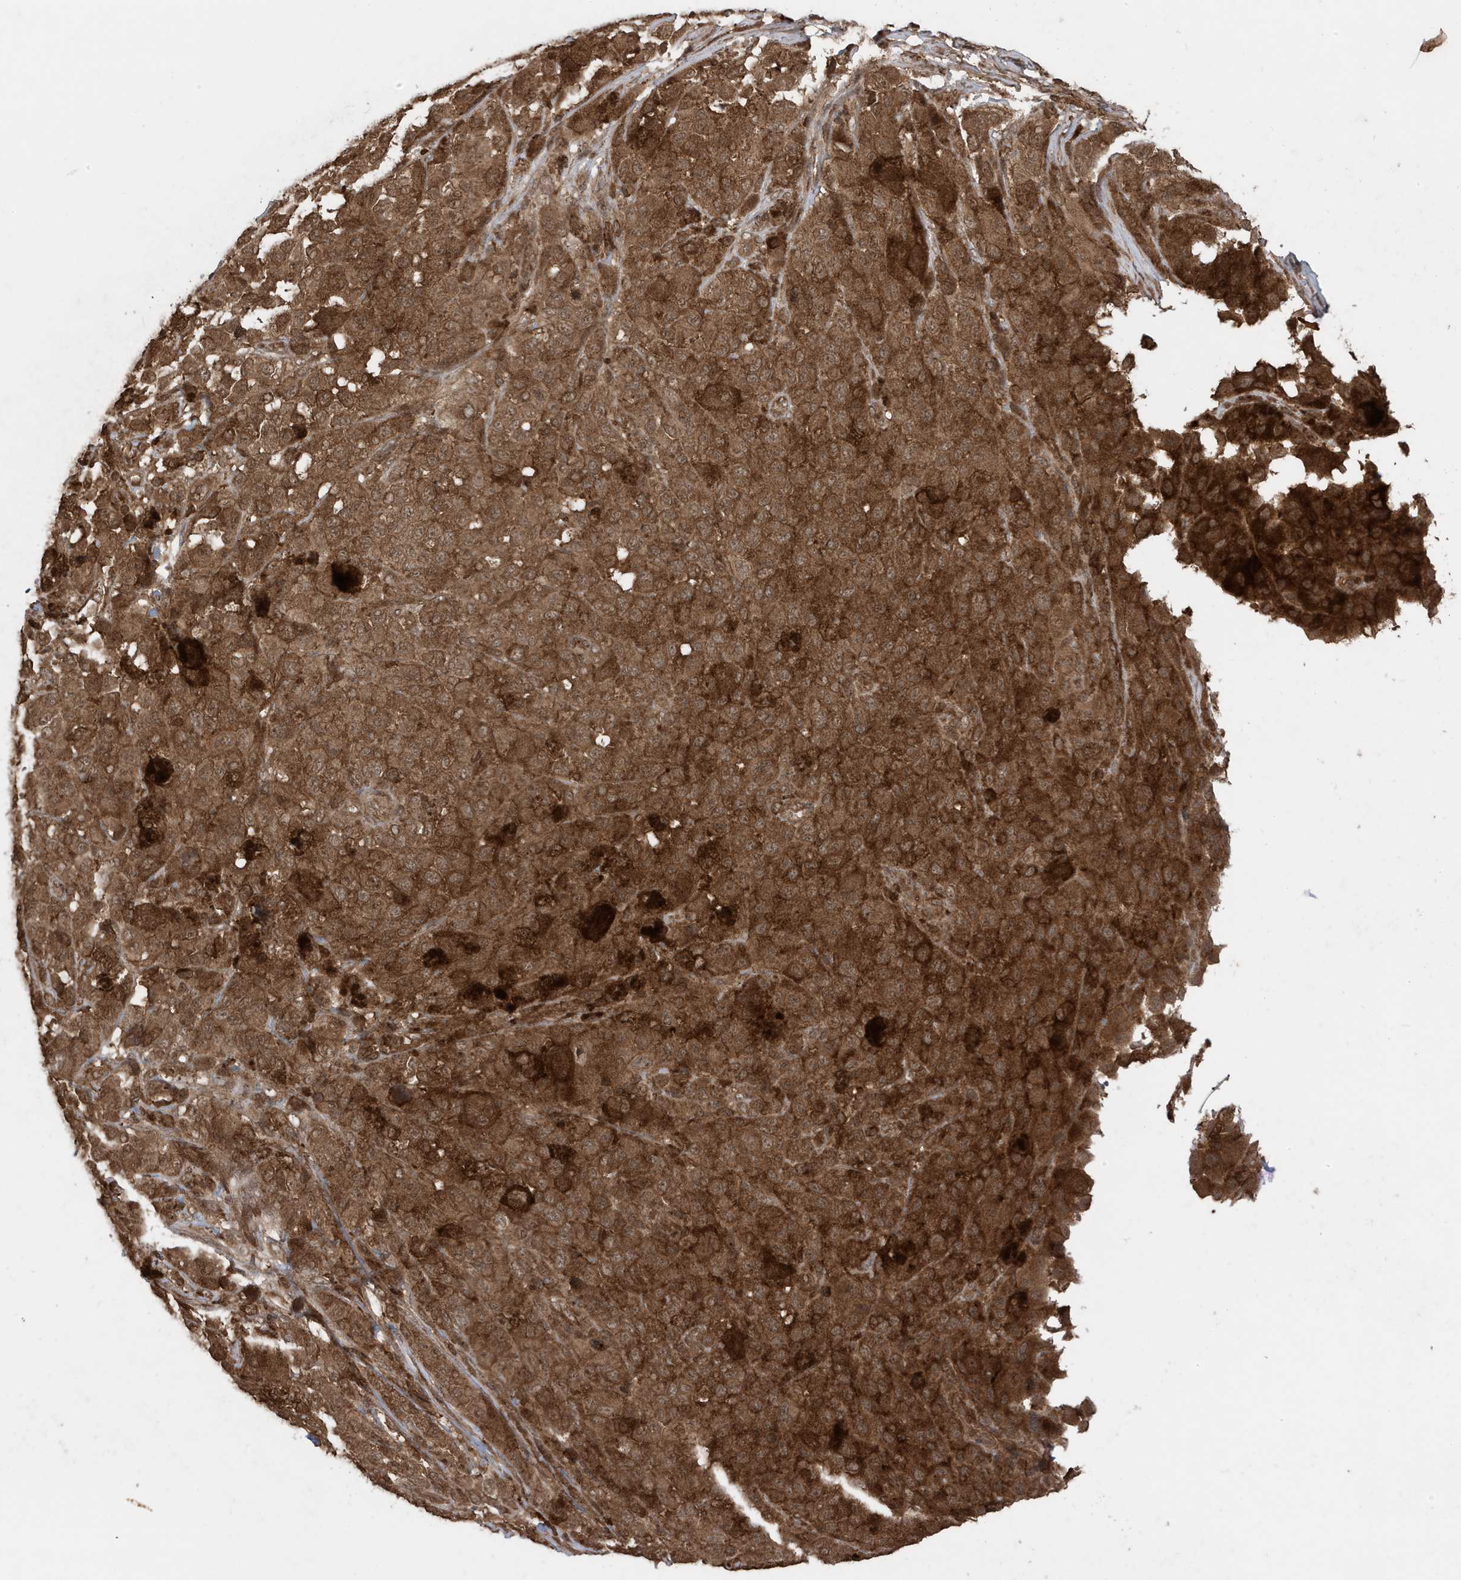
{"staining": {"intensity": "moderate", "quantity": ">75%", "location": "cytoplasmic/membranous"}, "tissue": "melanoma", "cell_type": "Tumor cells", "image_type": "cancer", "snomed": [{"axis": "morphology", "description": "Malignant melanoma, NOS"}, {"axis": "topography", "description": "Skin"}], "caption": "The micrograph reveals a brown stain indicating the presence of a protein in the cytoplasmic/membranous of tumor cells in melanoma.", "gene": "ASAP1", "patient": {"sex": "male", "age": 96}}